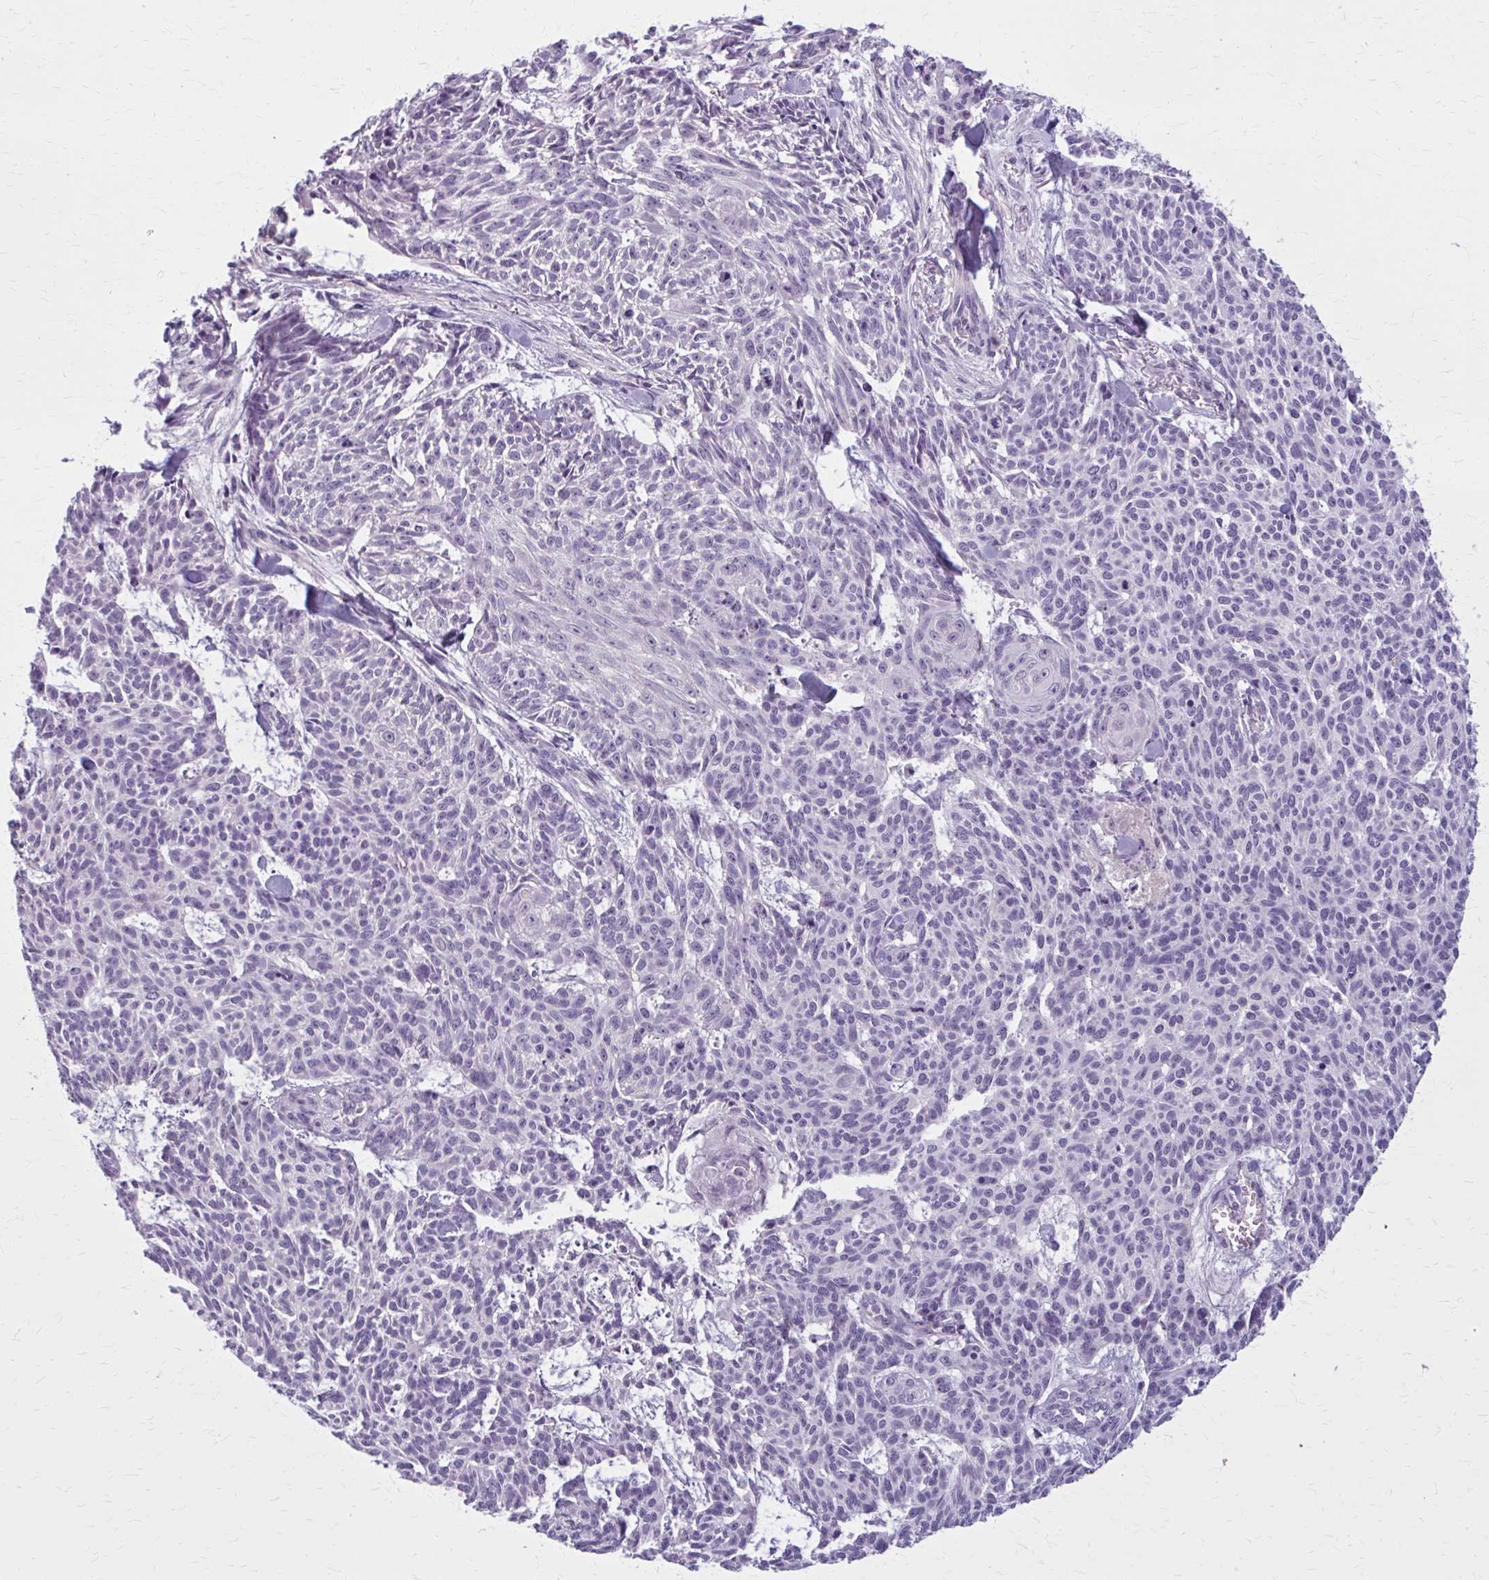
{"staining": {"intensity": "negative", "quantity": "none", "location": "none"}, "tissue": "skin cancer", "cell_type": "Tumor cells", "image_type": "cancer", "snomed": [{"axis": "morphology", "description": "Basal cell carcinoma"}, {"axis": "topography", "description": "Skin"}], "caption": "Skin cancer (basal cell carcinoma) was stained to show a protein in brown. There is no significant positivity in tumor cells.", "gene": "OR4A47", "patient": {"sex": "female", "age": 93}}